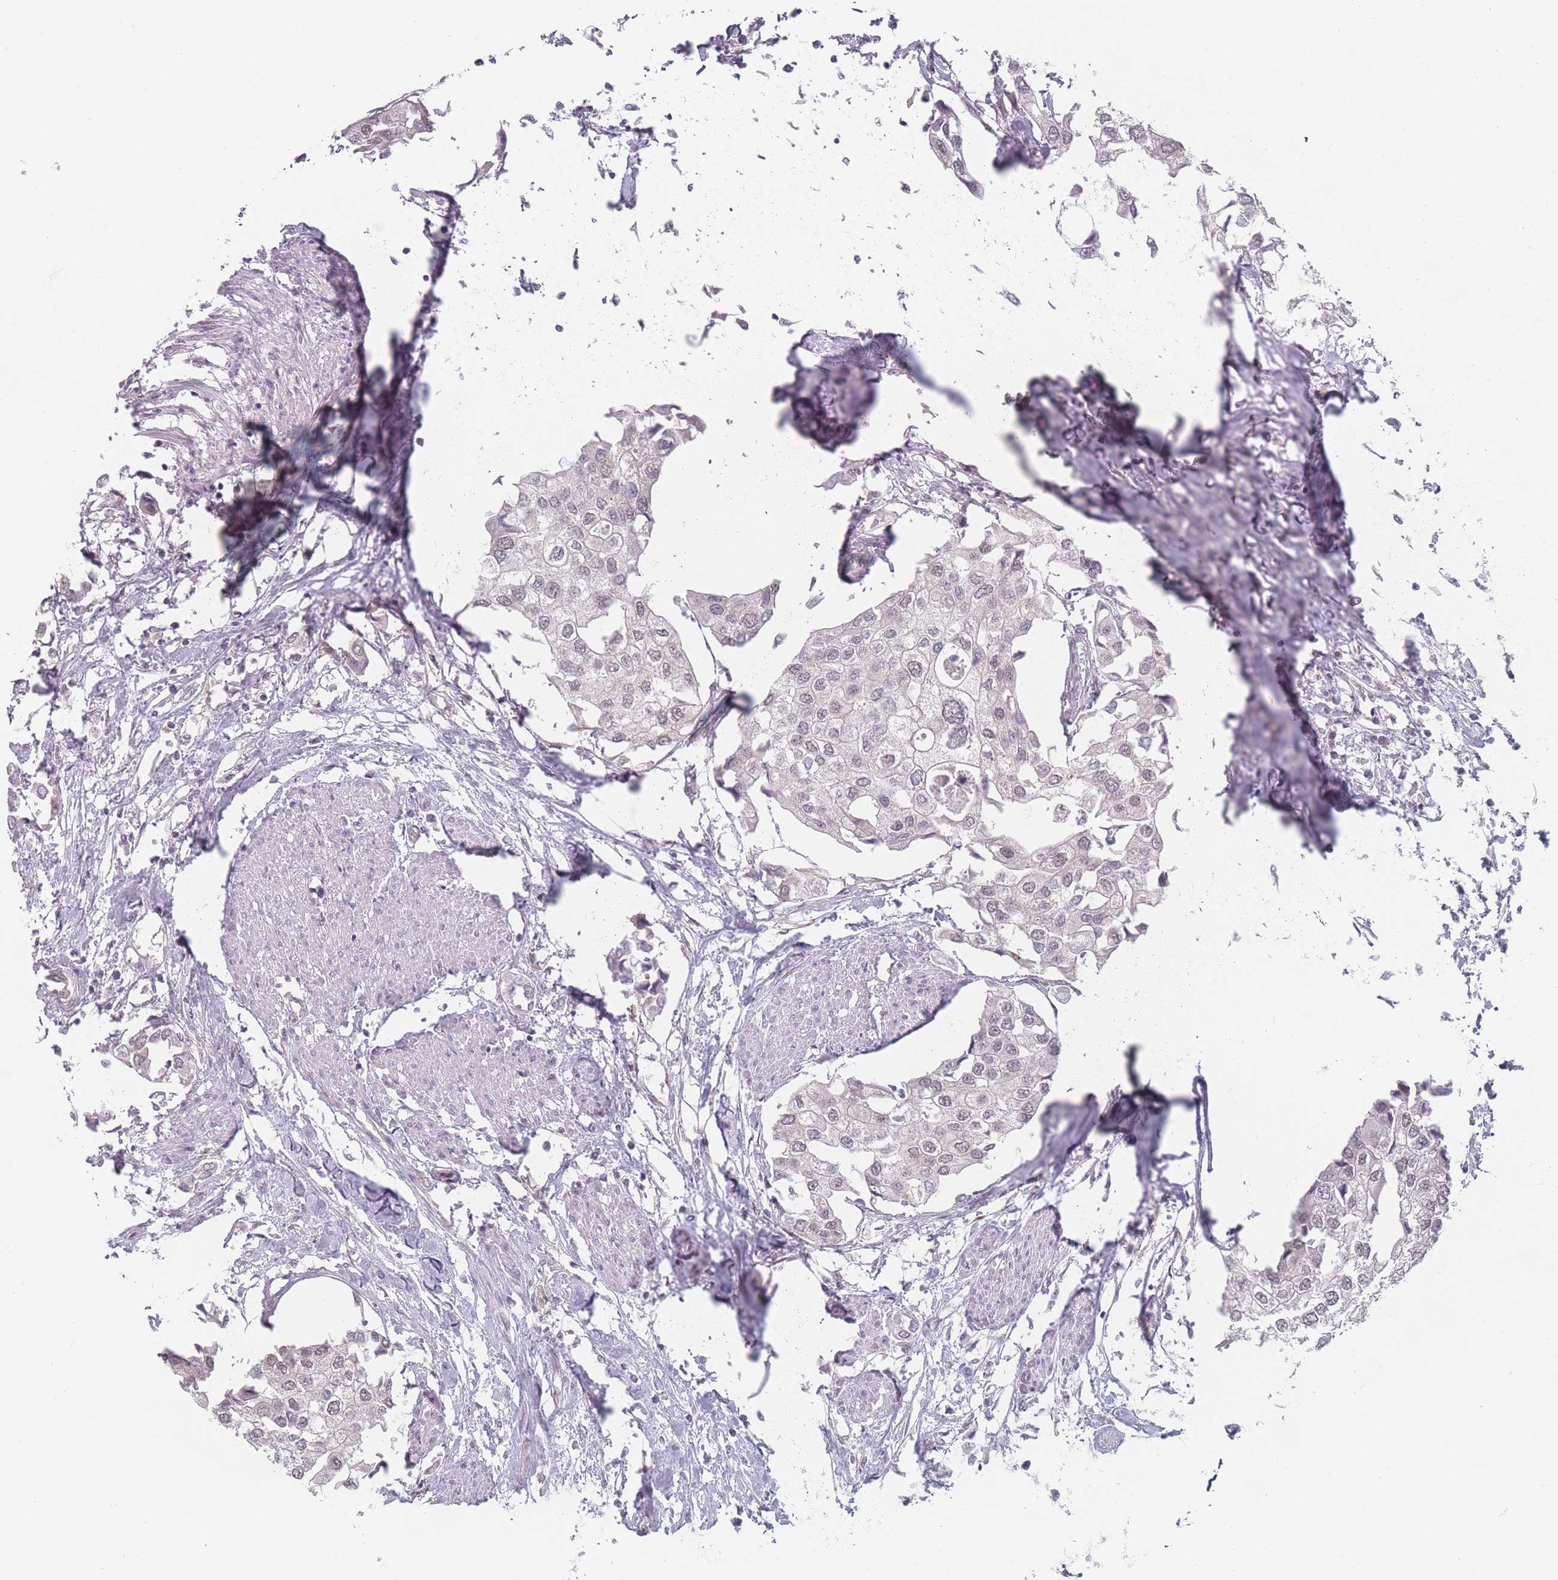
{"staining": {"intensity": "negative", "quantity": "none", "location": "none"}, "tissue": "urothelial cancer", "cell_type": "Tumor cells", "image_type": "cancer", "snomed": [{"axis": "morphology", "description": "Urothelial carcinoma, High grade"}, {"axis": "topography", "description": "Urinary bladder"}], "caption": "An immunohistochemistry (IHC) photomicrograph of urothelial carcinoma (high-grade) is shown. There is no staining in tumor cells of urothelial carcinoma (high-grade).", "gene": "ZC3H14", "patient": {"sex": "male", "age": 64}}